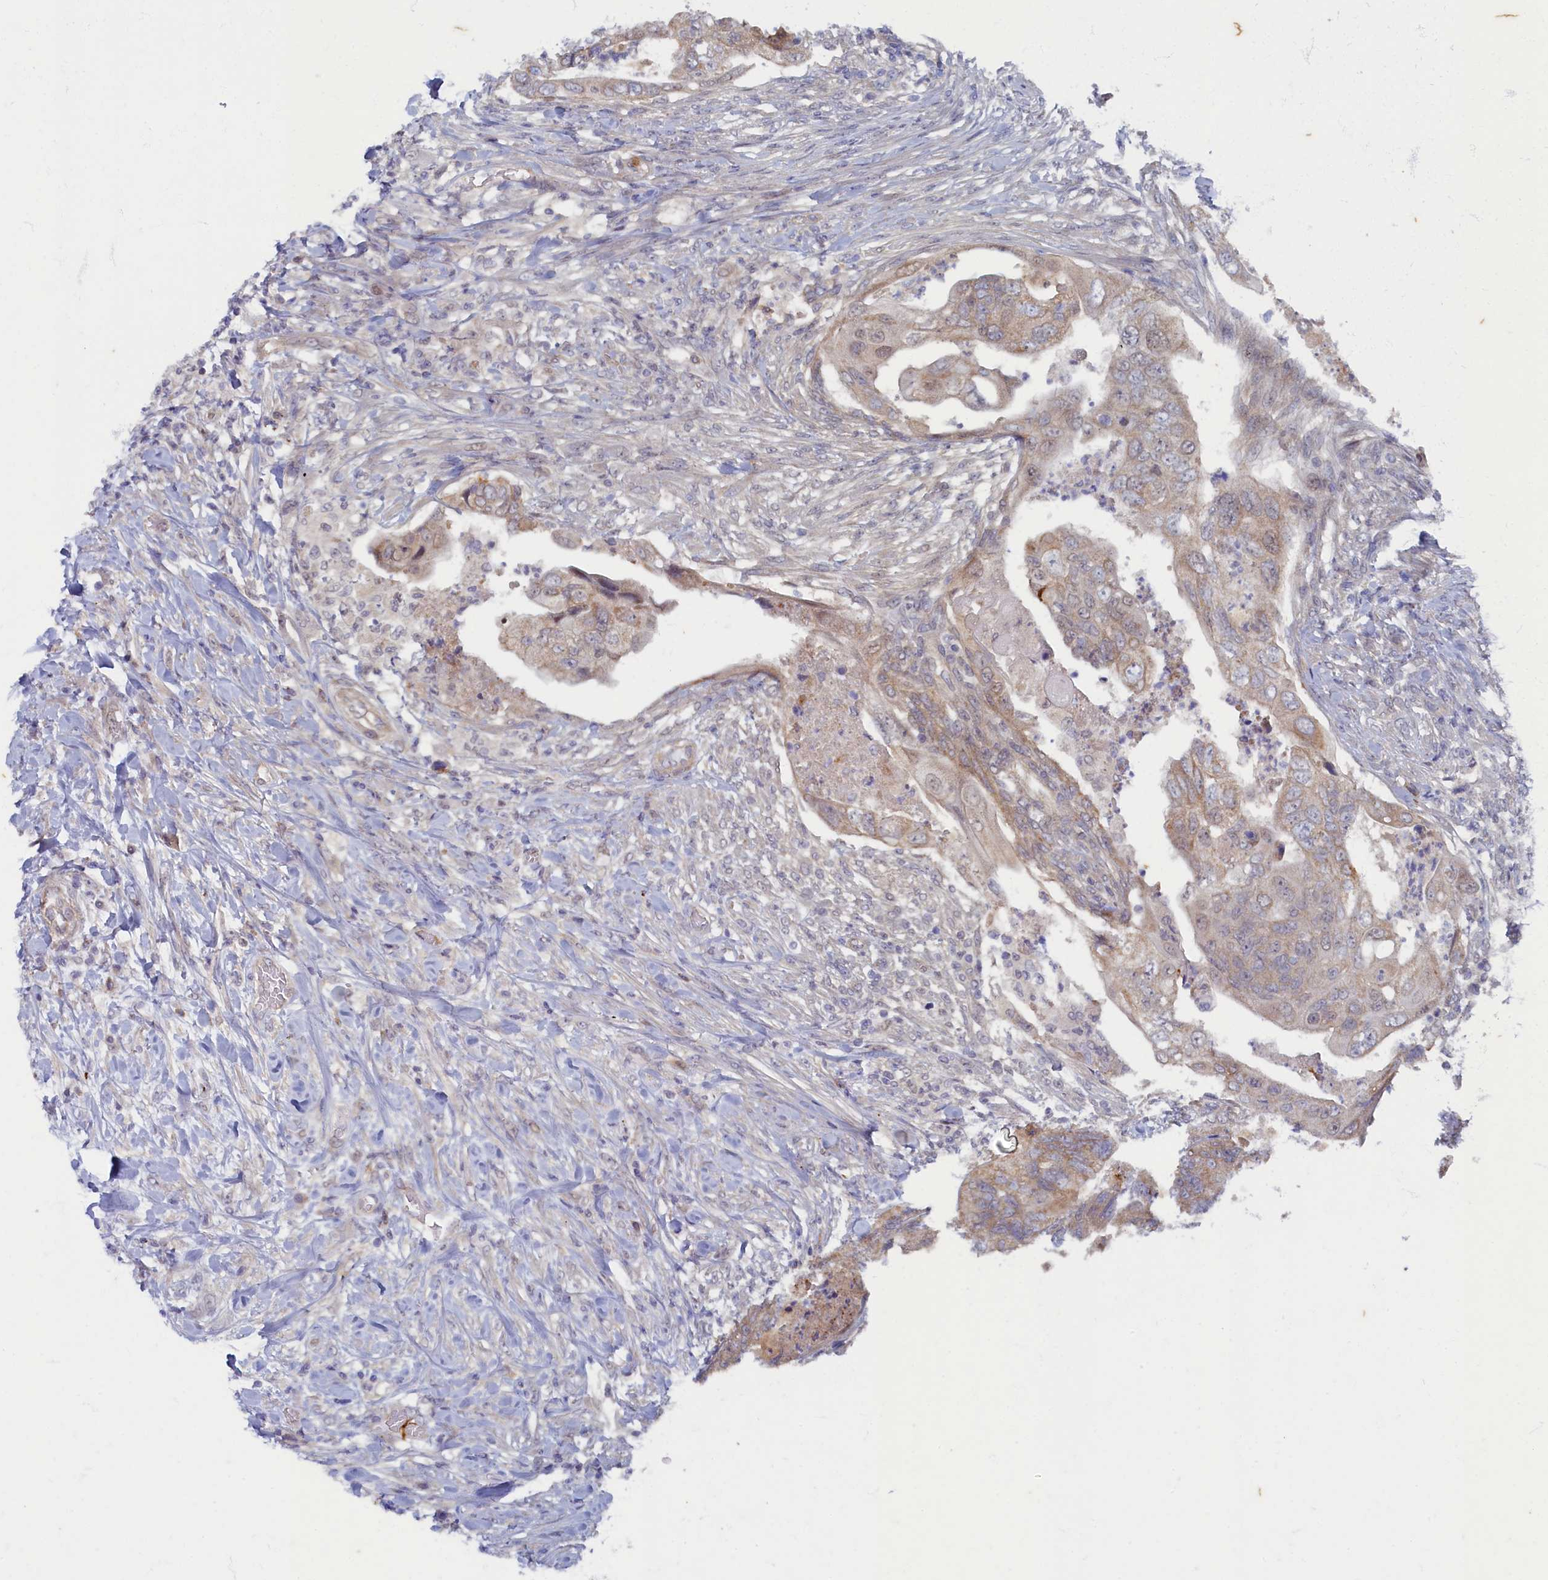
{"staining": {"intensity": "weak", "quantity": "<25%", "location": "cytoplasmic/membranous"}, "tissue": "colorectal cancer", "cell_type": "Tumor cells", "image_type": "cancer", "snomed": [{"axis": "morphology", "description": "Adenocarcinoma, NOS"}, {"axis": "topography", "description": "Rectum"}], "caption": "This is an immunohistochemistry (IHC) micrograph of human colorectal adenocarcinoma. There is no staining in tumor cells.", "gene": "WDR59", "patient": {"sex": "male", "age": 63}}